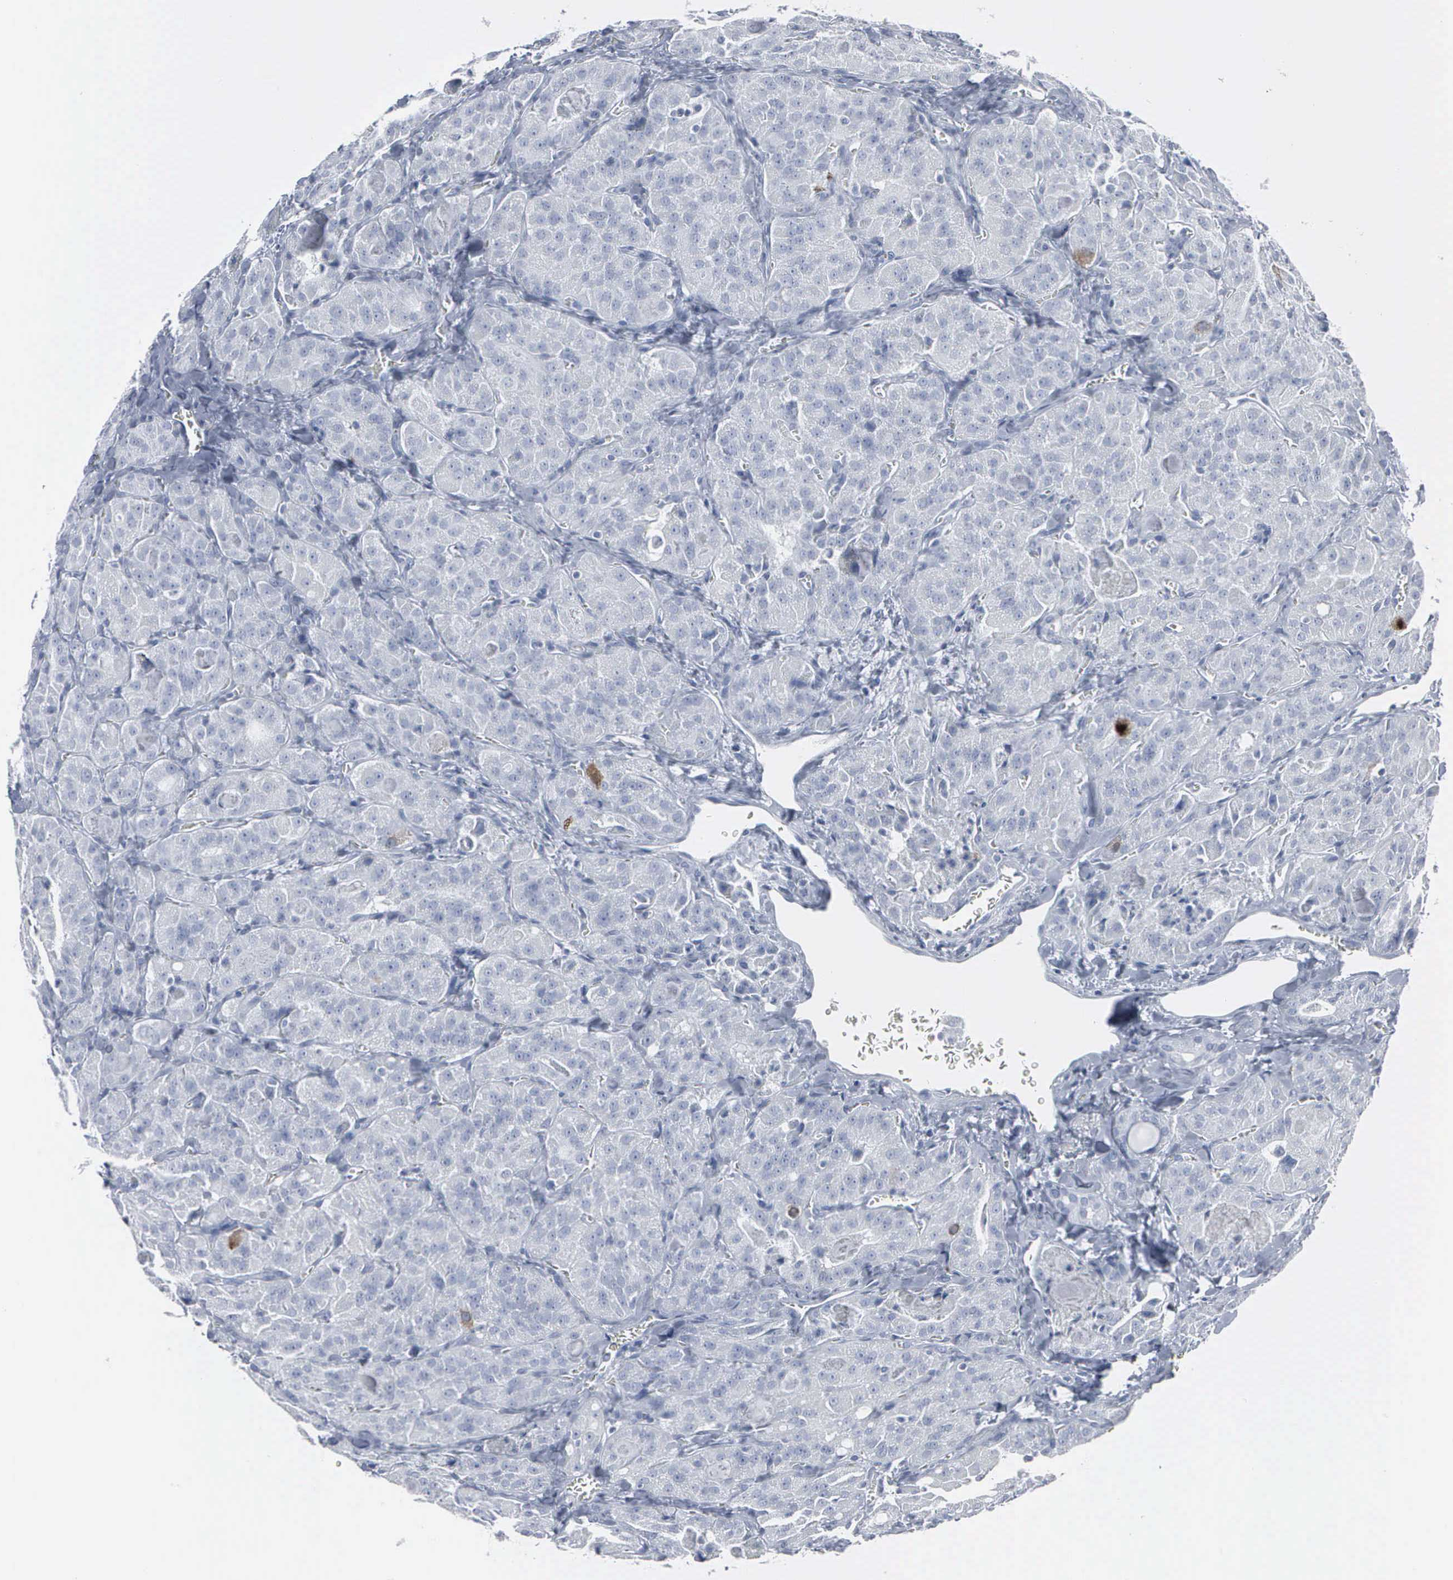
{"staining": {"intensity": "weak", "quantity": "<25%", "location": "nuclear"}, "tissue": "thyroid cancer", "cell_type": "Tumor cells", "image_type": "cancer", "snomed": [{"axis": "morphology", "description": "Carcinoma, NOS"}, {"axis": "topography", "description": "Thyroid gland"}], "caption": "This is an immunohistochemistry (IHC) micrograph of human thyroid cancer. There is no positivity in tumor cells.", "gene": "CCNB1", "patient": {"sex": "male", "age": 76}}